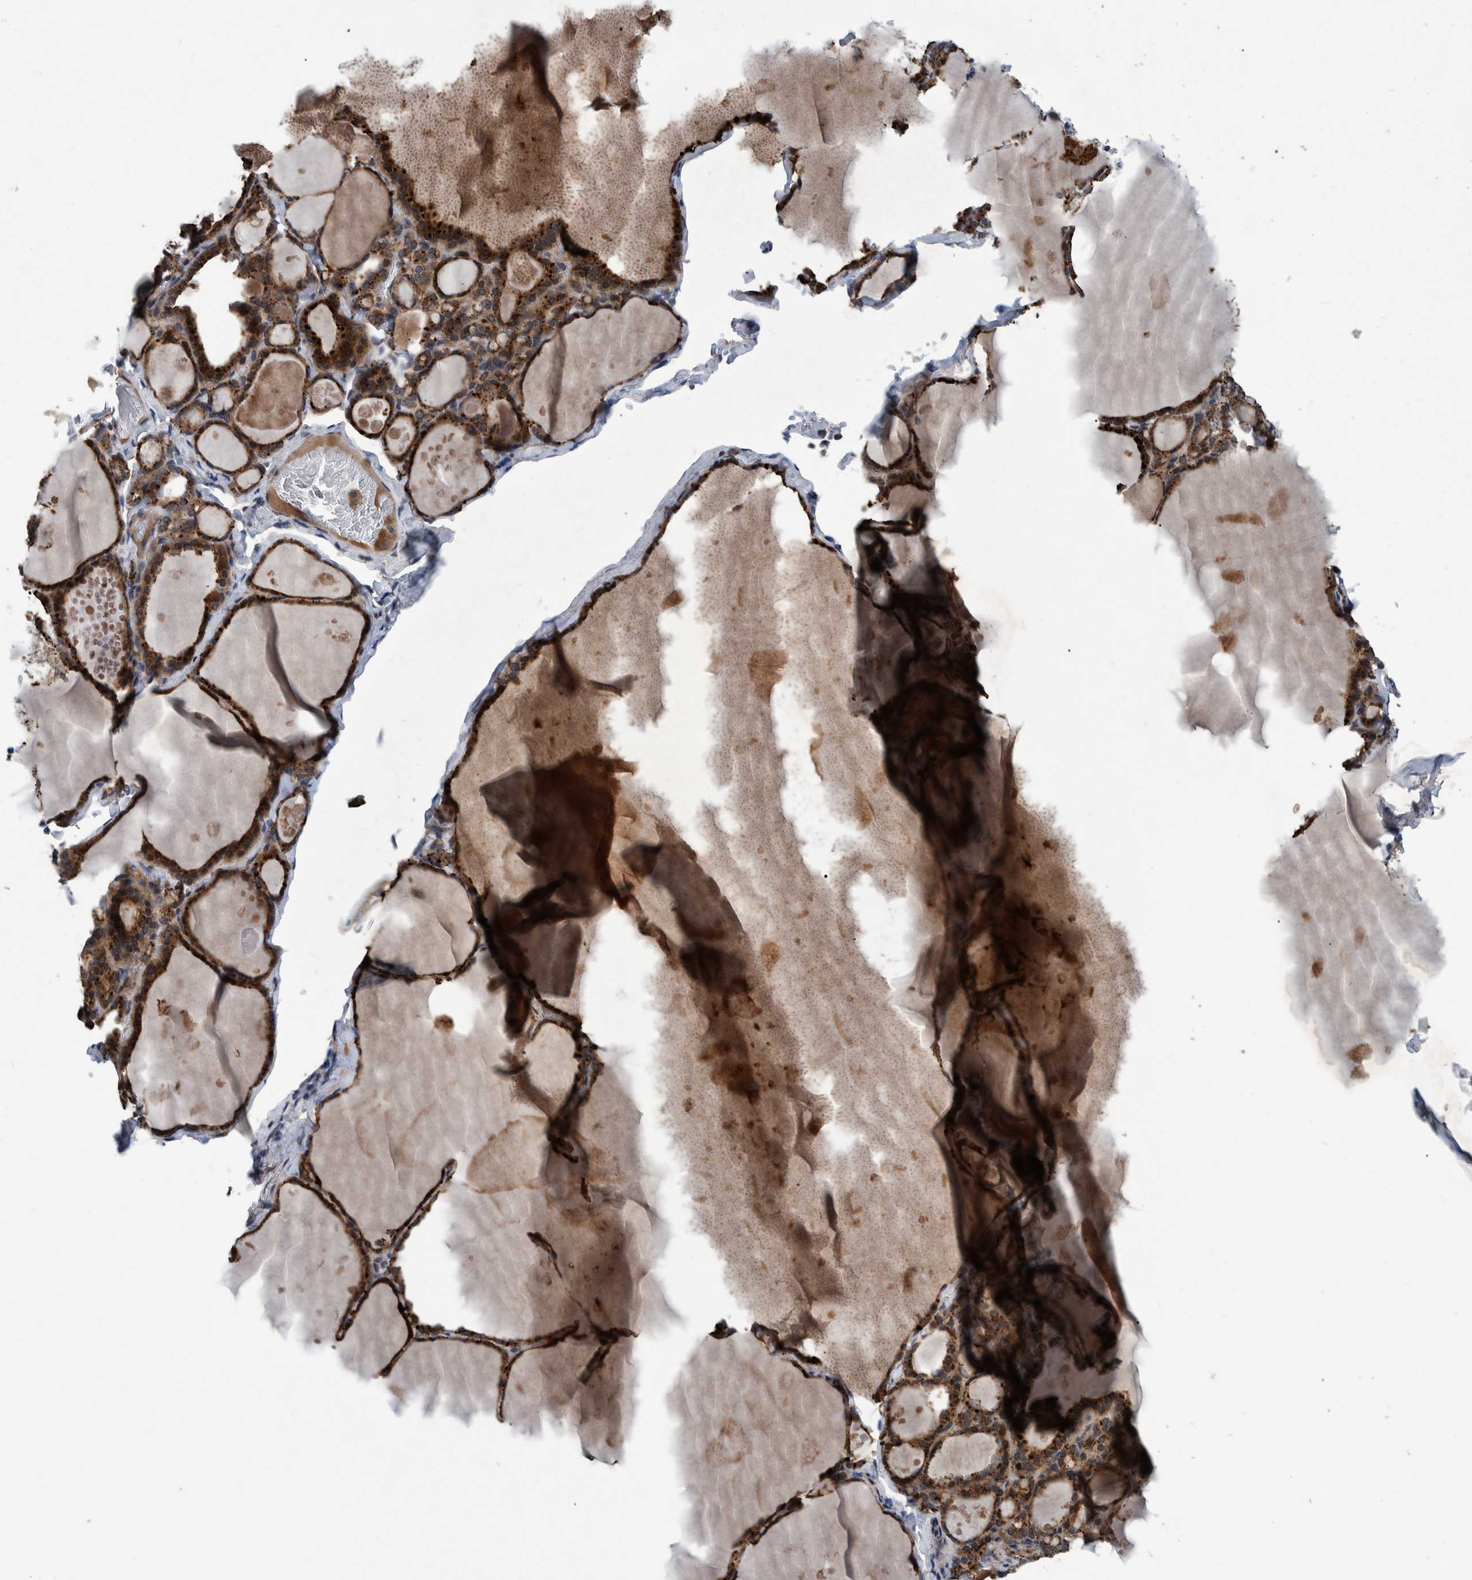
{"staining": {"intensity": "strong", "quantity": ">75%", "location": "cytoplasmic/membranous"}, "tissue": "thyroid gland", "cell_type": "Glandular cells", "image_type": "normal", "snomed": [{"axis": "morphology", "description": "Normal tissue, NOS"}, {"axis": "topography", "description": "Thyroid gland"}], "caption": "A brown stain shows strong cytoplasmic/membranous expression of a protein in glandular cells of normal human thyroid gland. Nuclei are stained in blue.", "gene": "ITIH3", "patient": {"sex": "male", "age": 56}}